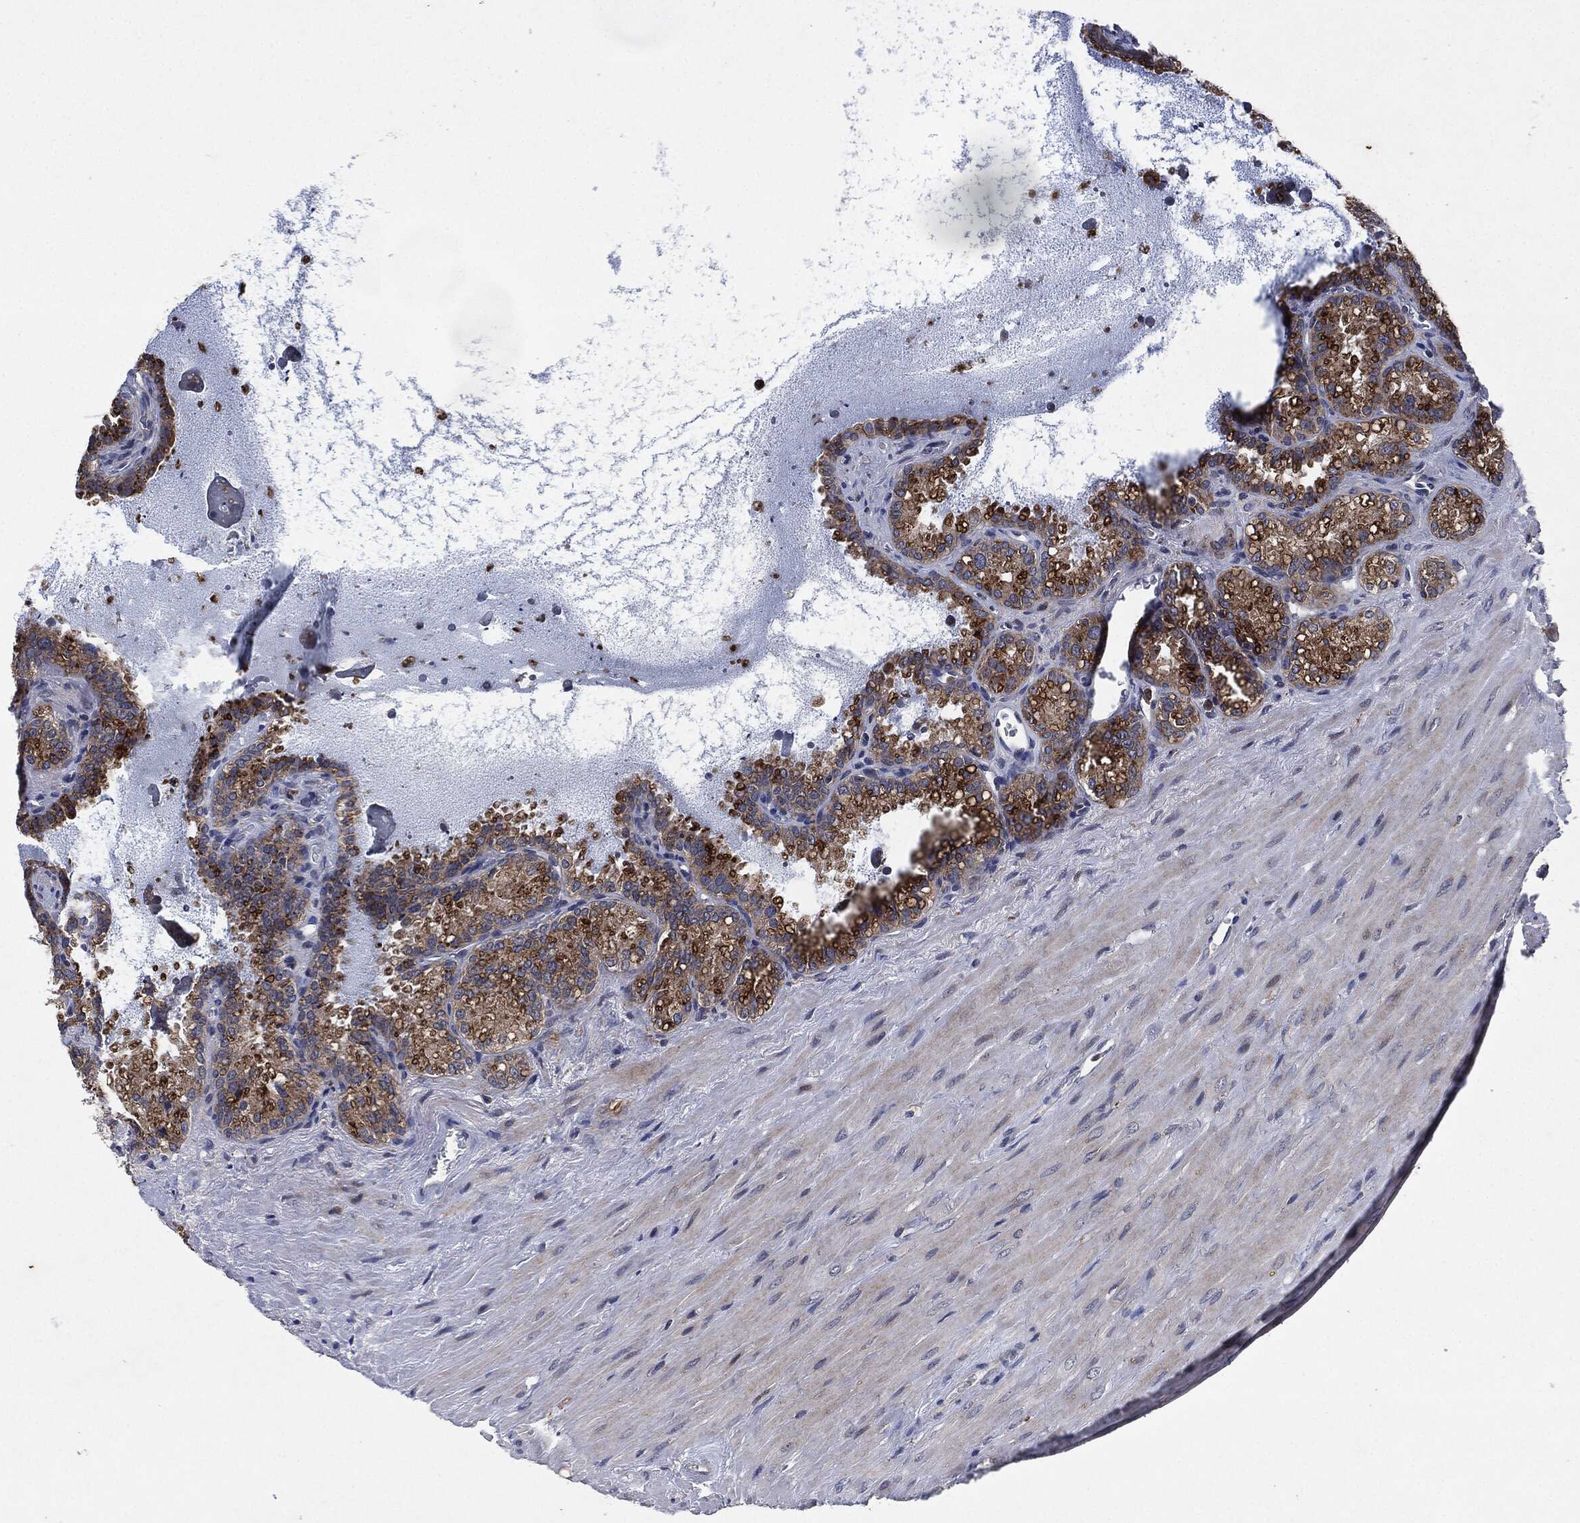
{"staining": {"intensity": "strong", "quantity": ">75%", "location": "cytoplasmic/membranous"}, "tissue": "seminal vesicle", "cell_type": "Glandular cells", "image_type": "normal", "snomed": [{"axis": "morphology", "description": "Normal tissue, NOS"}, {"axis": "topography", "description": "Seminal veicle"}], "caption": "Immunohistochemical staining of unremarkable human seminal vesicle demonstrates >75% levels of strong cytoplasmic/membranous protein positivity in about >75% of glandular cells.", "gene": "SLC31A2", "patient": {"sex": "male", "age": 68}}